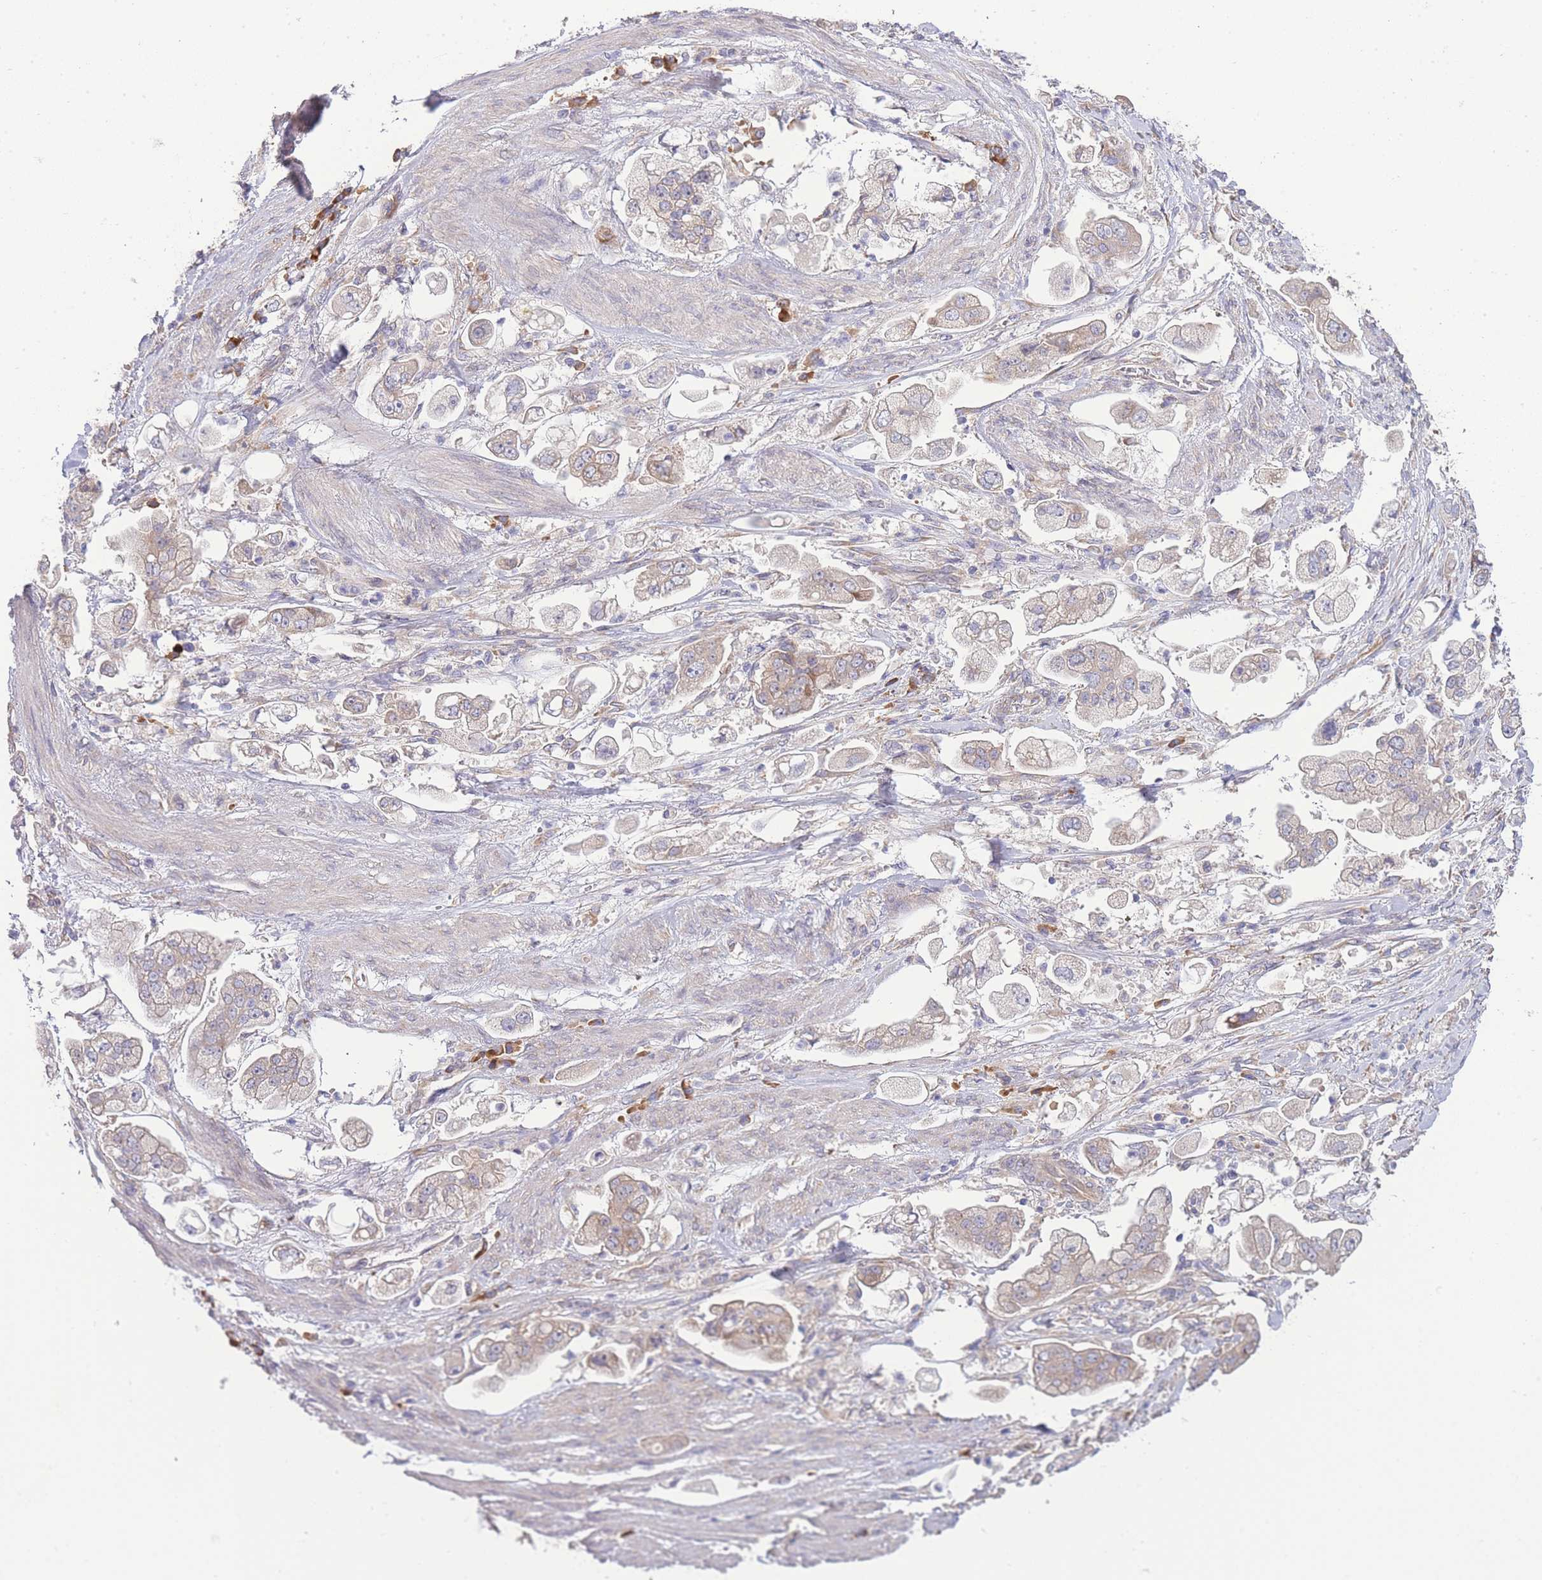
{"staining": {"intensity": "weak", "quantity": "<25%", "location": "cytoplasmic/membranous"}, "tissue": "stomach cancer", "cell_type": "Tumor cells", "image_type": "cancer", "snomed": [{"axis": "morphology", "description": "Adenocarcinoma, NOS"}, {"axis": "topography", "description": "Stomach"}], "caption": "The IHC histopathology image has no significant positivity in tumor cells of stomach adenocarcinoma tissue.", "gene": "BEX1", "patient": {"sex": "male", "age": 62}}